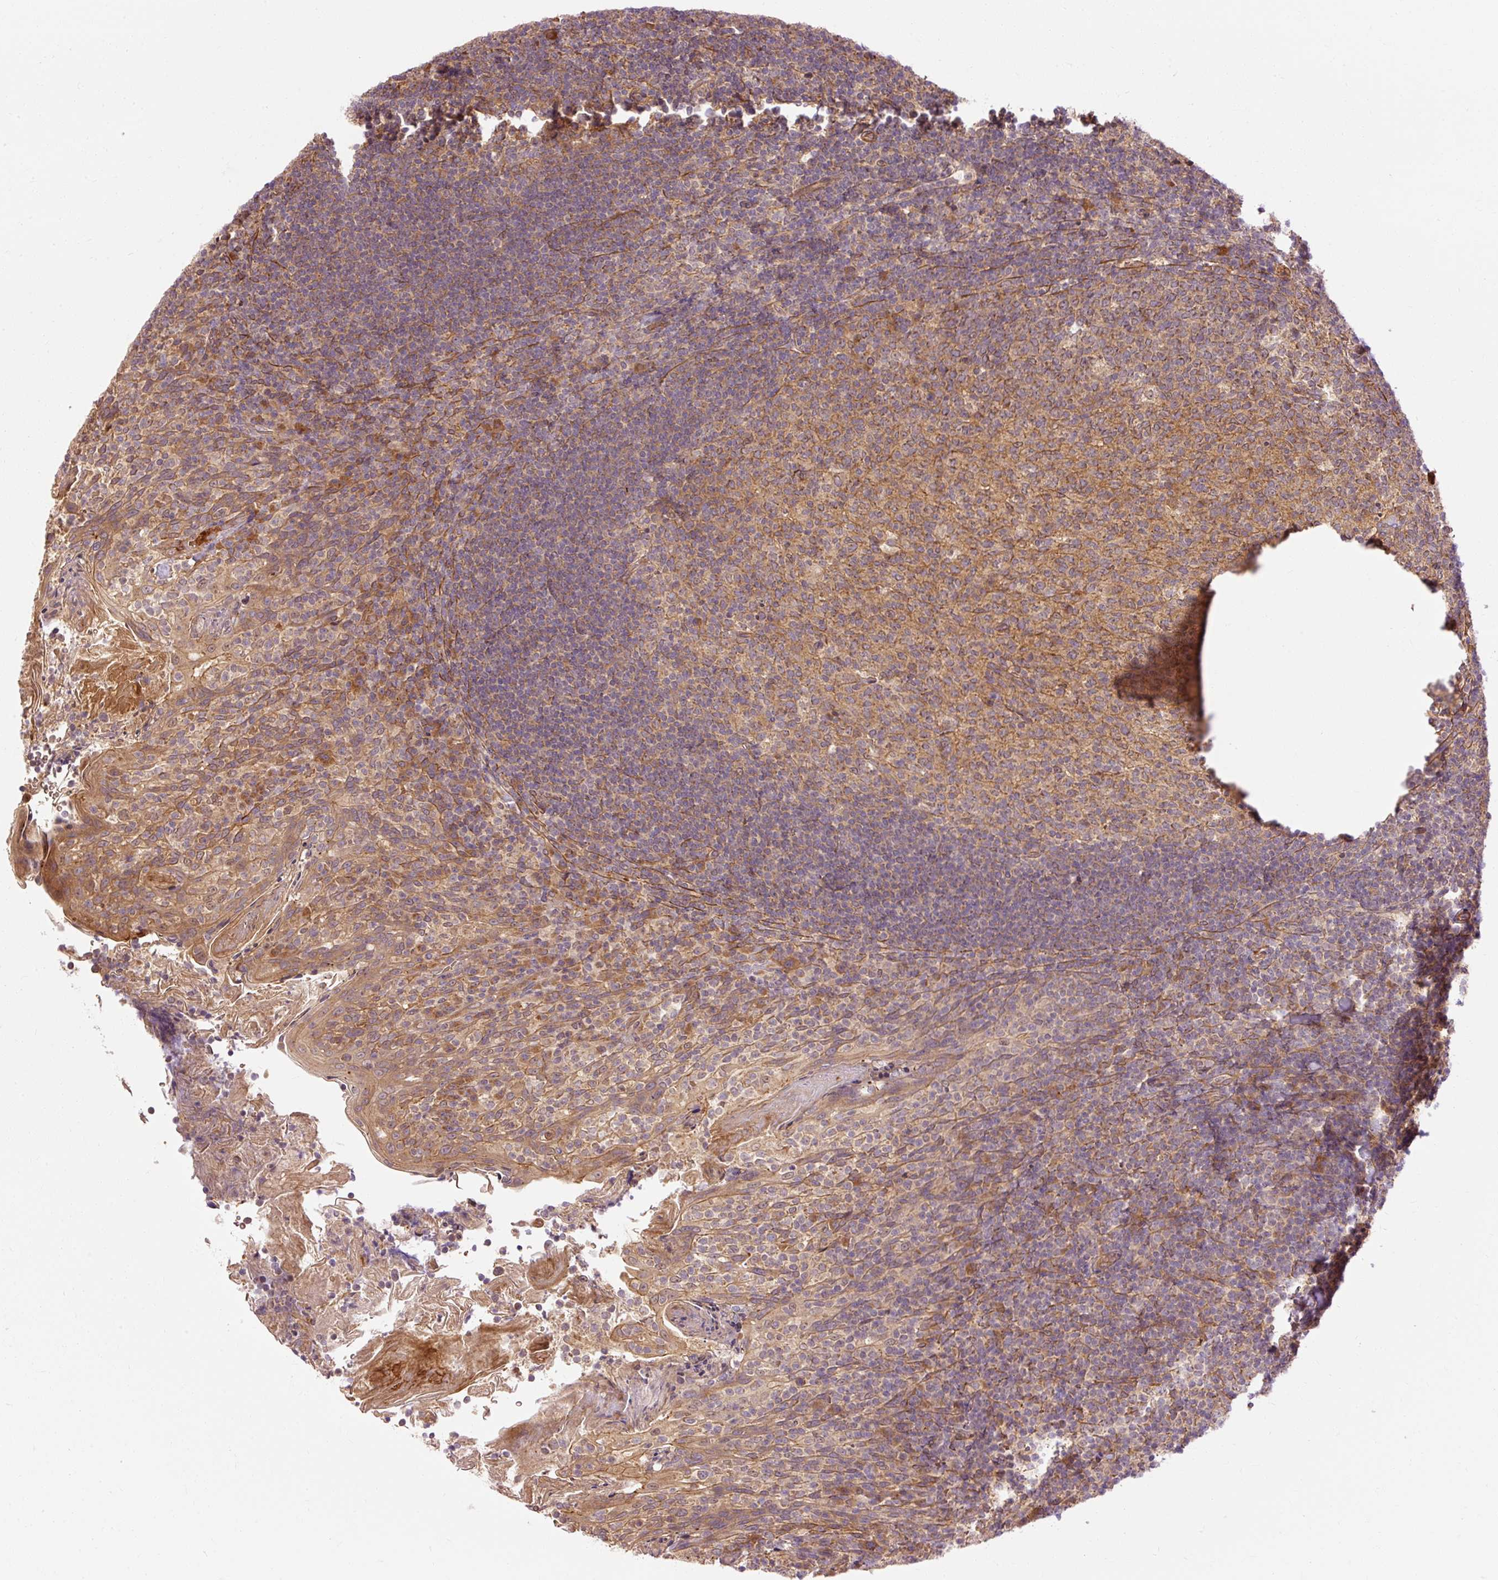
{"staining": {"intensity": "moderate", "quantity": ">75%", "location": "cytoplasmic/membranous"}, "tissue": "tonsil", "cell_type": "Germinal center cells", "image_type": "normal", "snomed": [{"axis": "morphology", "description": "Normal tissue, NOS"}, {"axis": "topography", "description": "Tonsil"}], "caption": "High-power microscopy captured an IHC micrograph of benign tonsil, revealing moderate cytoplasmic/membranous expression in about >75% of germinal center cells.", "gene": "RIPOR3", "patient": {"sex": "female", "age": 10}}